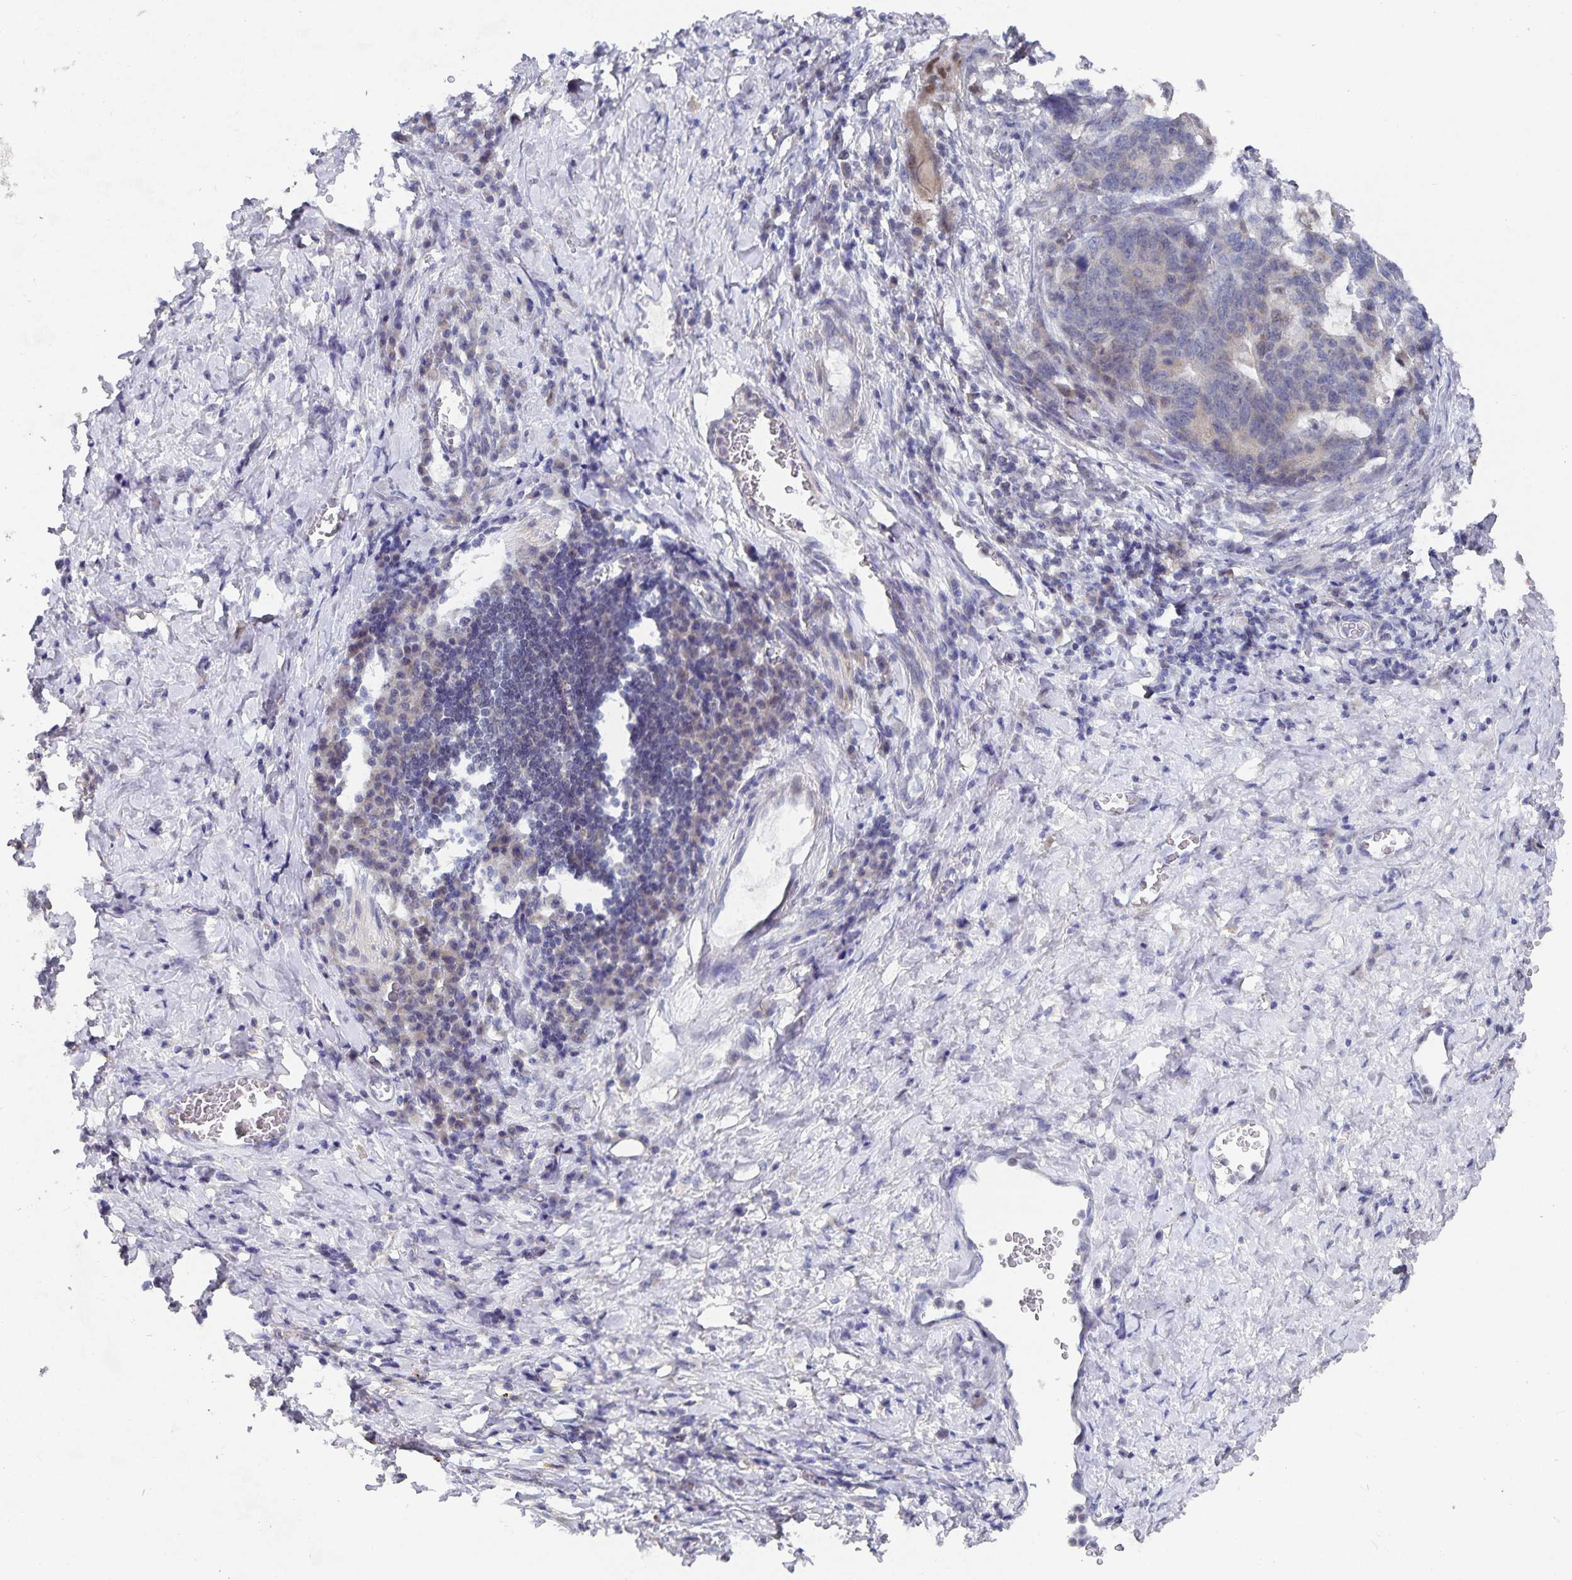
{"staining": {"intensity": "negative", "quantity": "none", "location": "none"}, "tissue": "stomach cancer", "cell_type": "Tumor cells", "image_type": "cancer", "snomed": [{"axis": "morphology", "description": "Normal tissue, NOS"}, {"axis": "morphology", "description": "Adenocarcinoma, NOS"}, {"axis": "topography", "description": "Stomach"}], "caption": "An immunohistochemistry (IHC) photomicrograph of stomach cancer (adenocarcinoma) is shown. There is no staining in tumor cells of stomach cancer (adenocarcinoma). (Brightfield microscopy of DAB IHC at high magnification).", "gene": "HEPN1", "patient": {"sex": "female", "age": 64}}